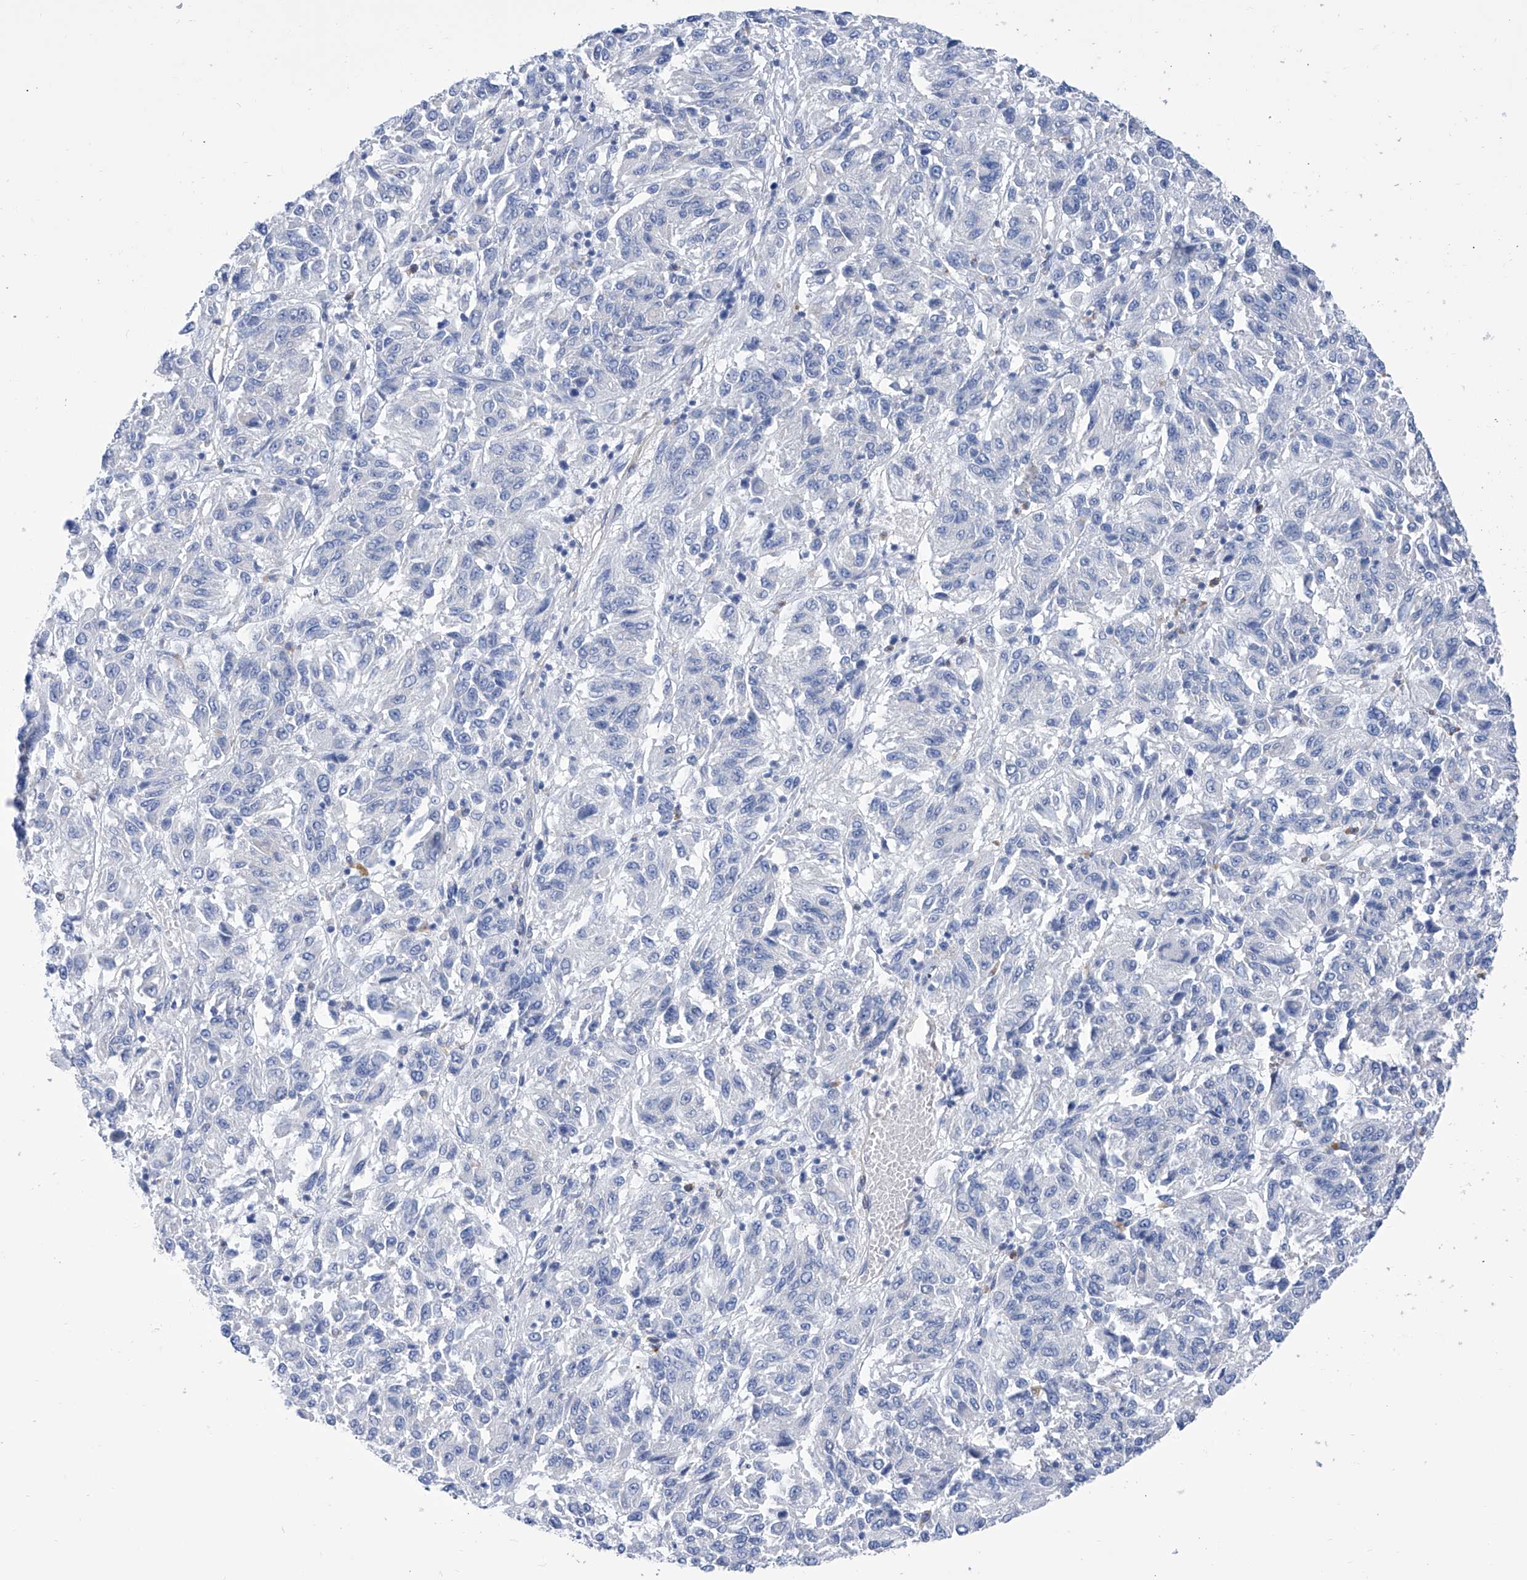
{"staining": {"intensity": "negative", "quantity": "none", "location": "none"}, "tissue": "melanoma", "cell_type": "Tumor cells", "image_type": "cancer", "snomed": [{"axis": "morphology", "description": "Malignant melanoma, Metastatic site"}, {"axis": "topography", "description": "Lung"}], "caption": "There is no significant expression in tumor cells of malignant melanoma (metastatic site).", "gene": "IMPA2", "patient": {"sex": "male", "age": 64}}